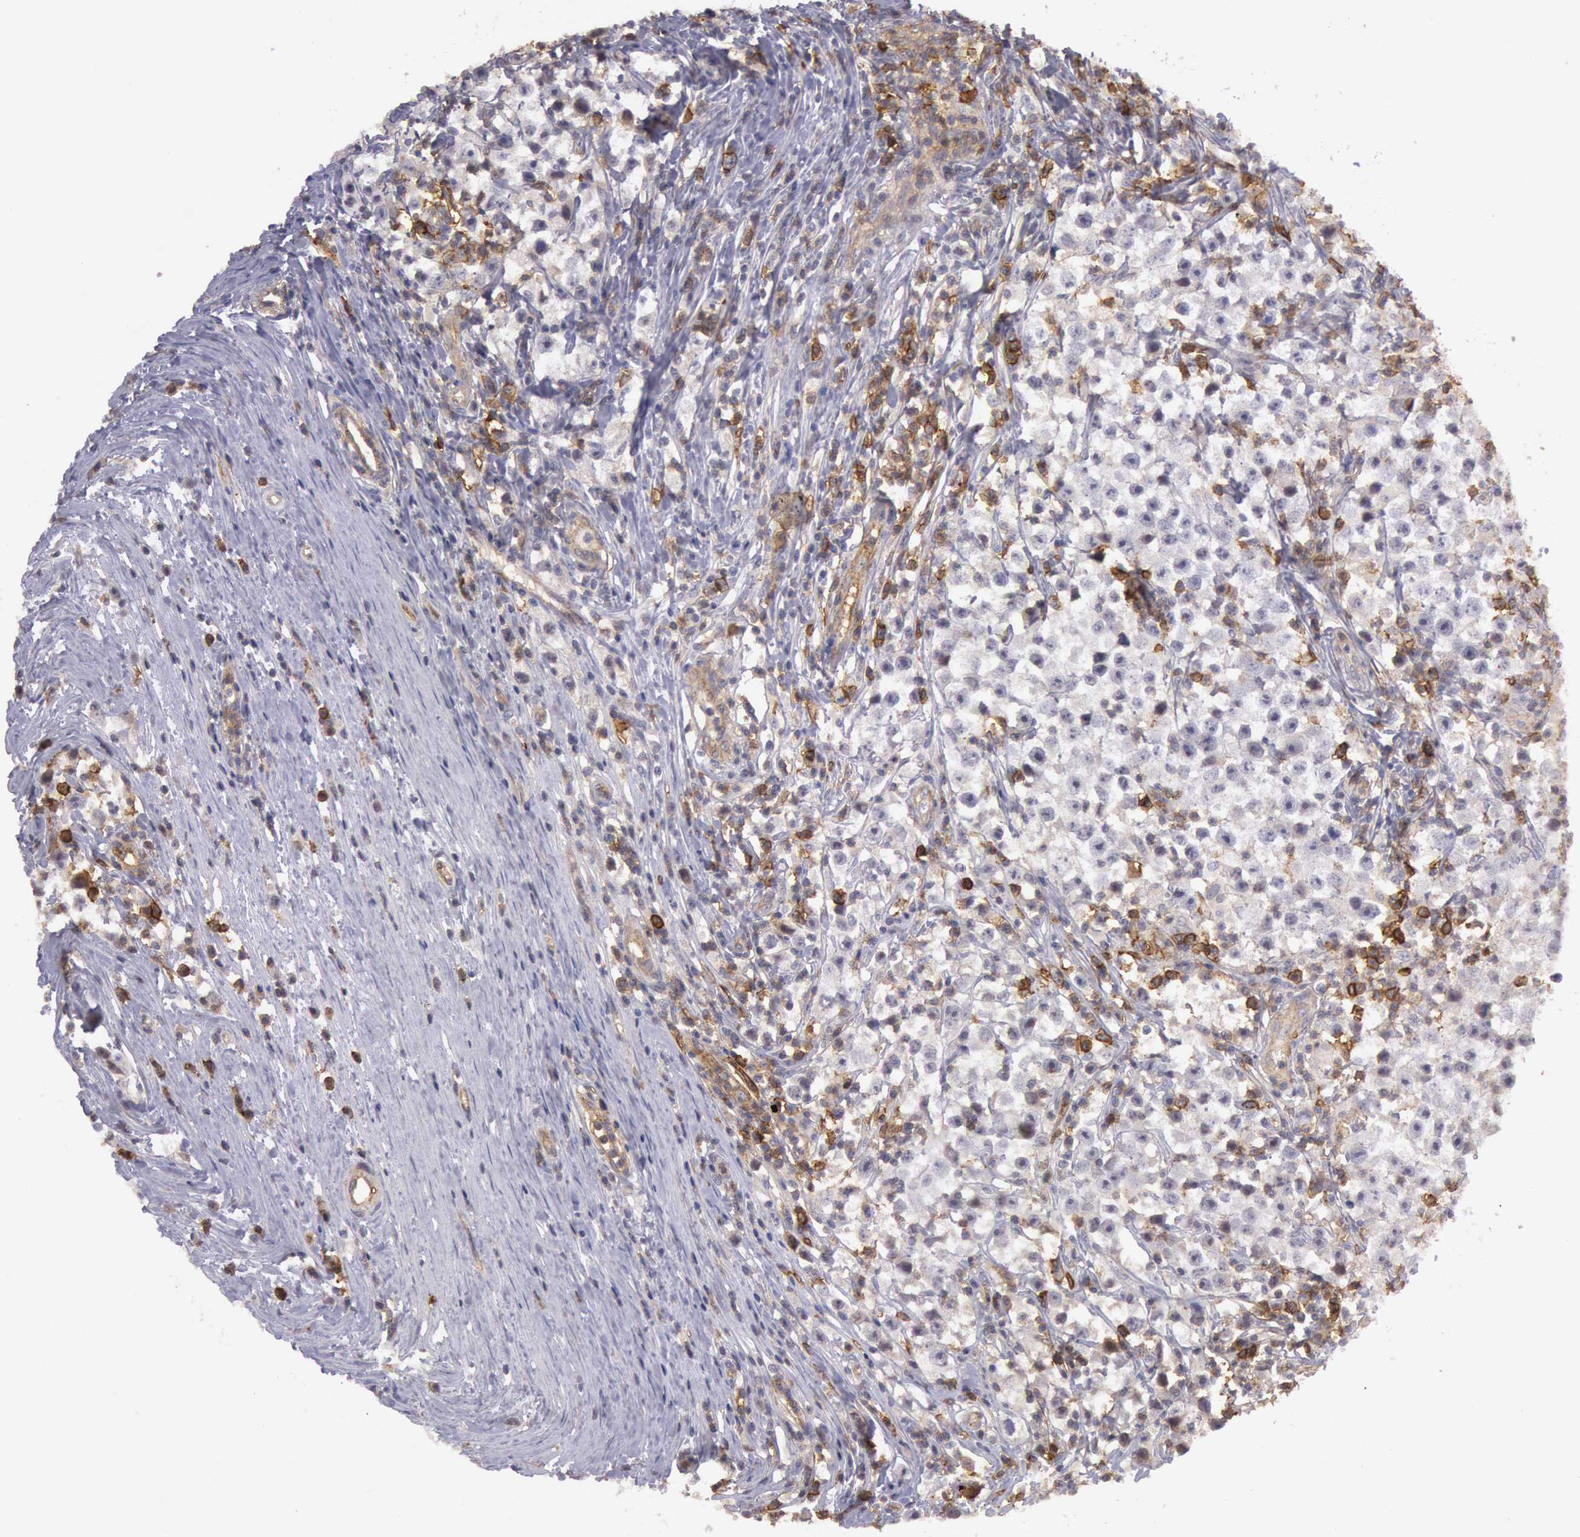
{"staining": {"intensity": "moderate", "quantity": "25%-75%", "location": "cytoplasmic/membranous"}, "tissue": "testis cancer", "cell_type": "Tumor cells", "image_type": "cancer", "snomed": [{"axis": "morphology", "description": "Seminoma, NOS"}, {"axis": "topography", "description": "Testis"}], "caption": "Immunohistochemical staining of human seminoma (testis) displays medium levels of moderate cytoplasmic/membranous protein staining in approximately 25%-75% of tumor cells.", "gene": "TRIB2", "patient": {"sex": "male", "age": 35}}